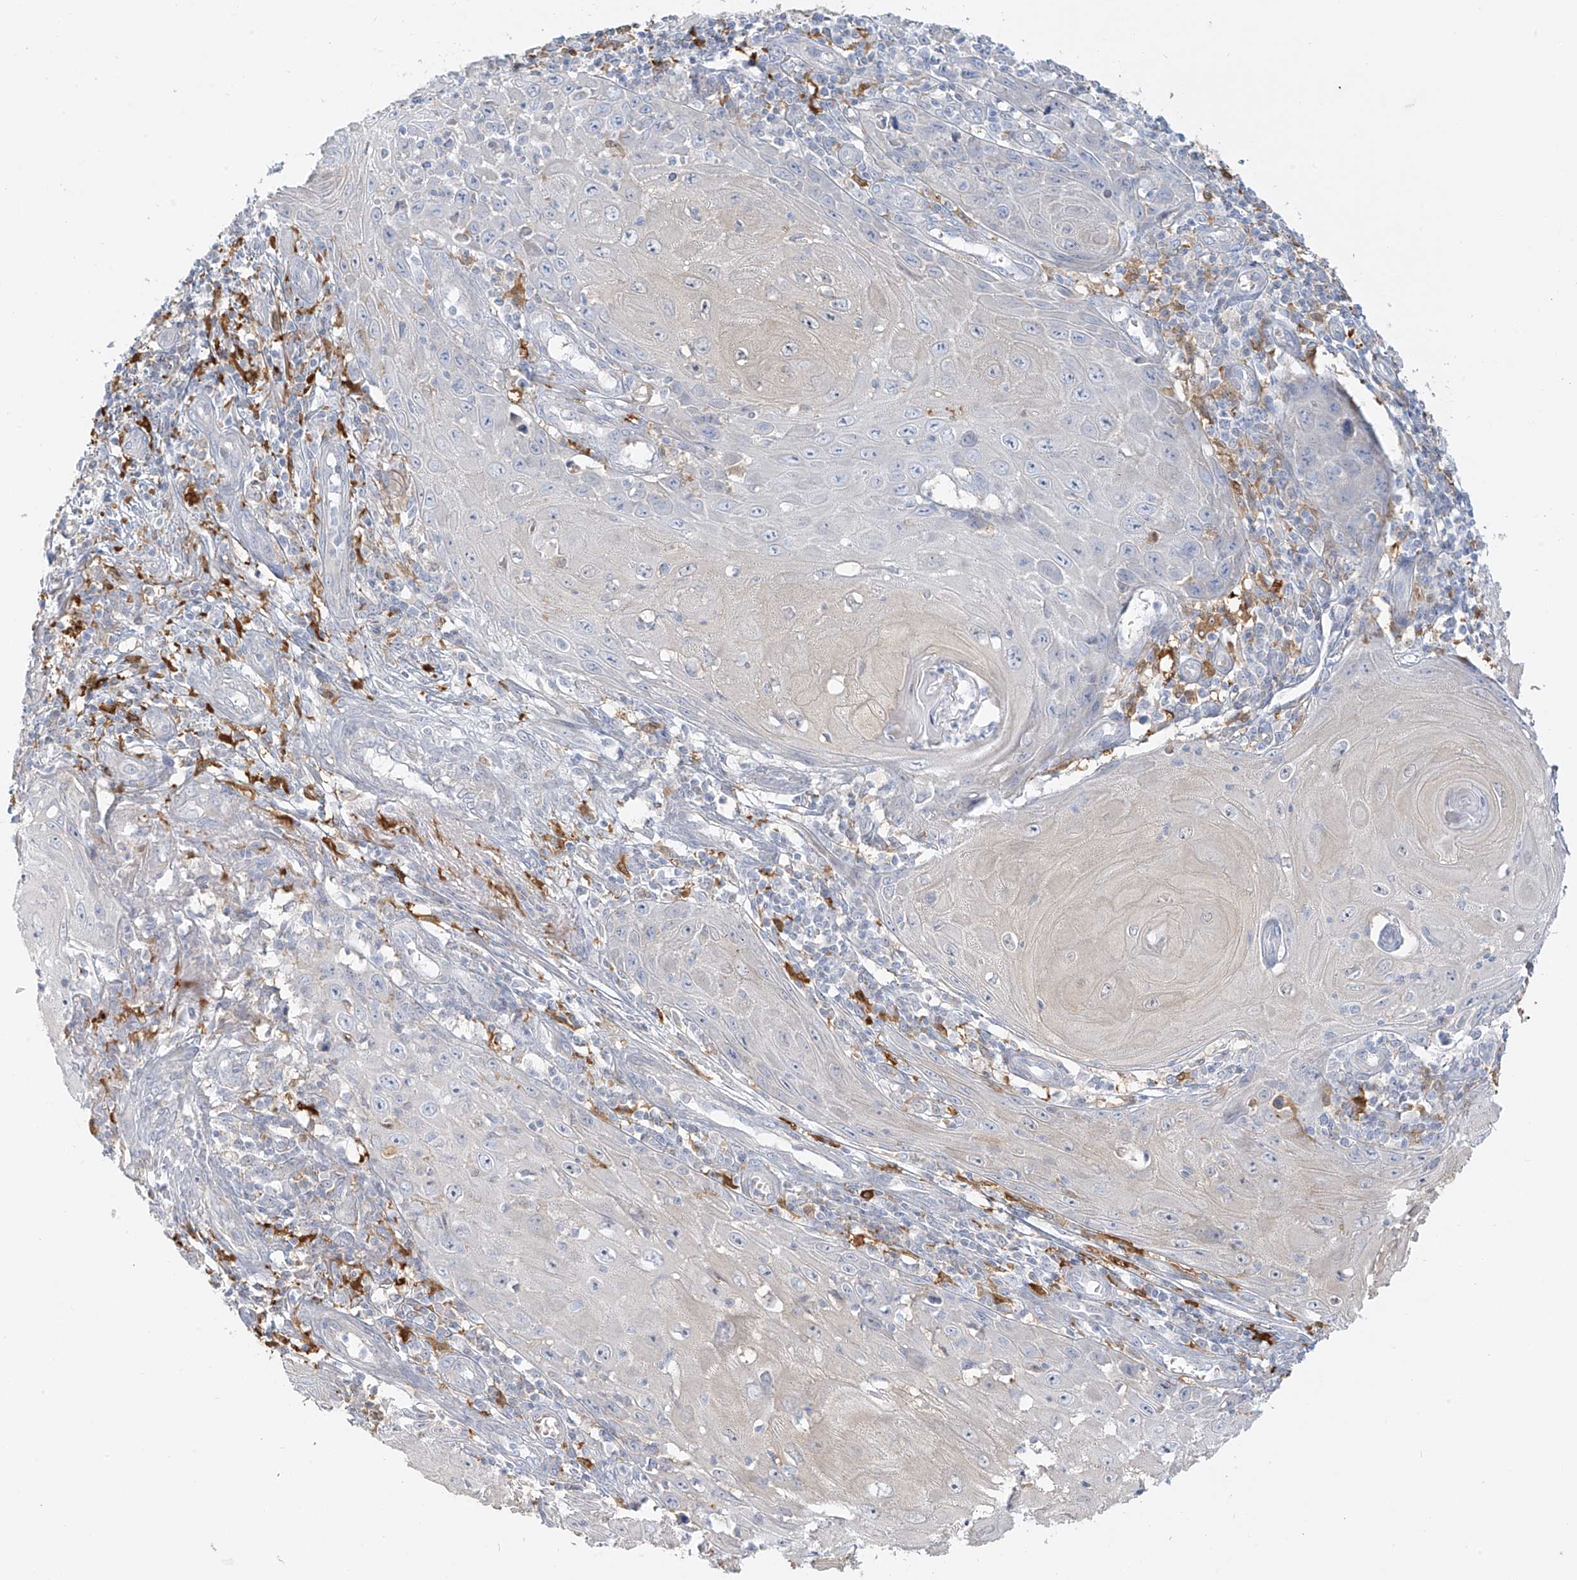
{"staining": {"intensity": "negative", "quantity": "none", "location": "none"}, "tissue": "skin cancer", "cell_type": "Tumor cells", "image_type": "cancer", "snomed": [{"axis": "morphology", "description": "Squamous cell carcinoma, NOS"}, {"axis": "topography", "description": "Skin"}], "caption": "This is a micrograph of IHC staining of skin cancer, which shows no expression in tumor cells.", "gene": "UPK1B", "patient": {"sex": "female", "age": 73}}